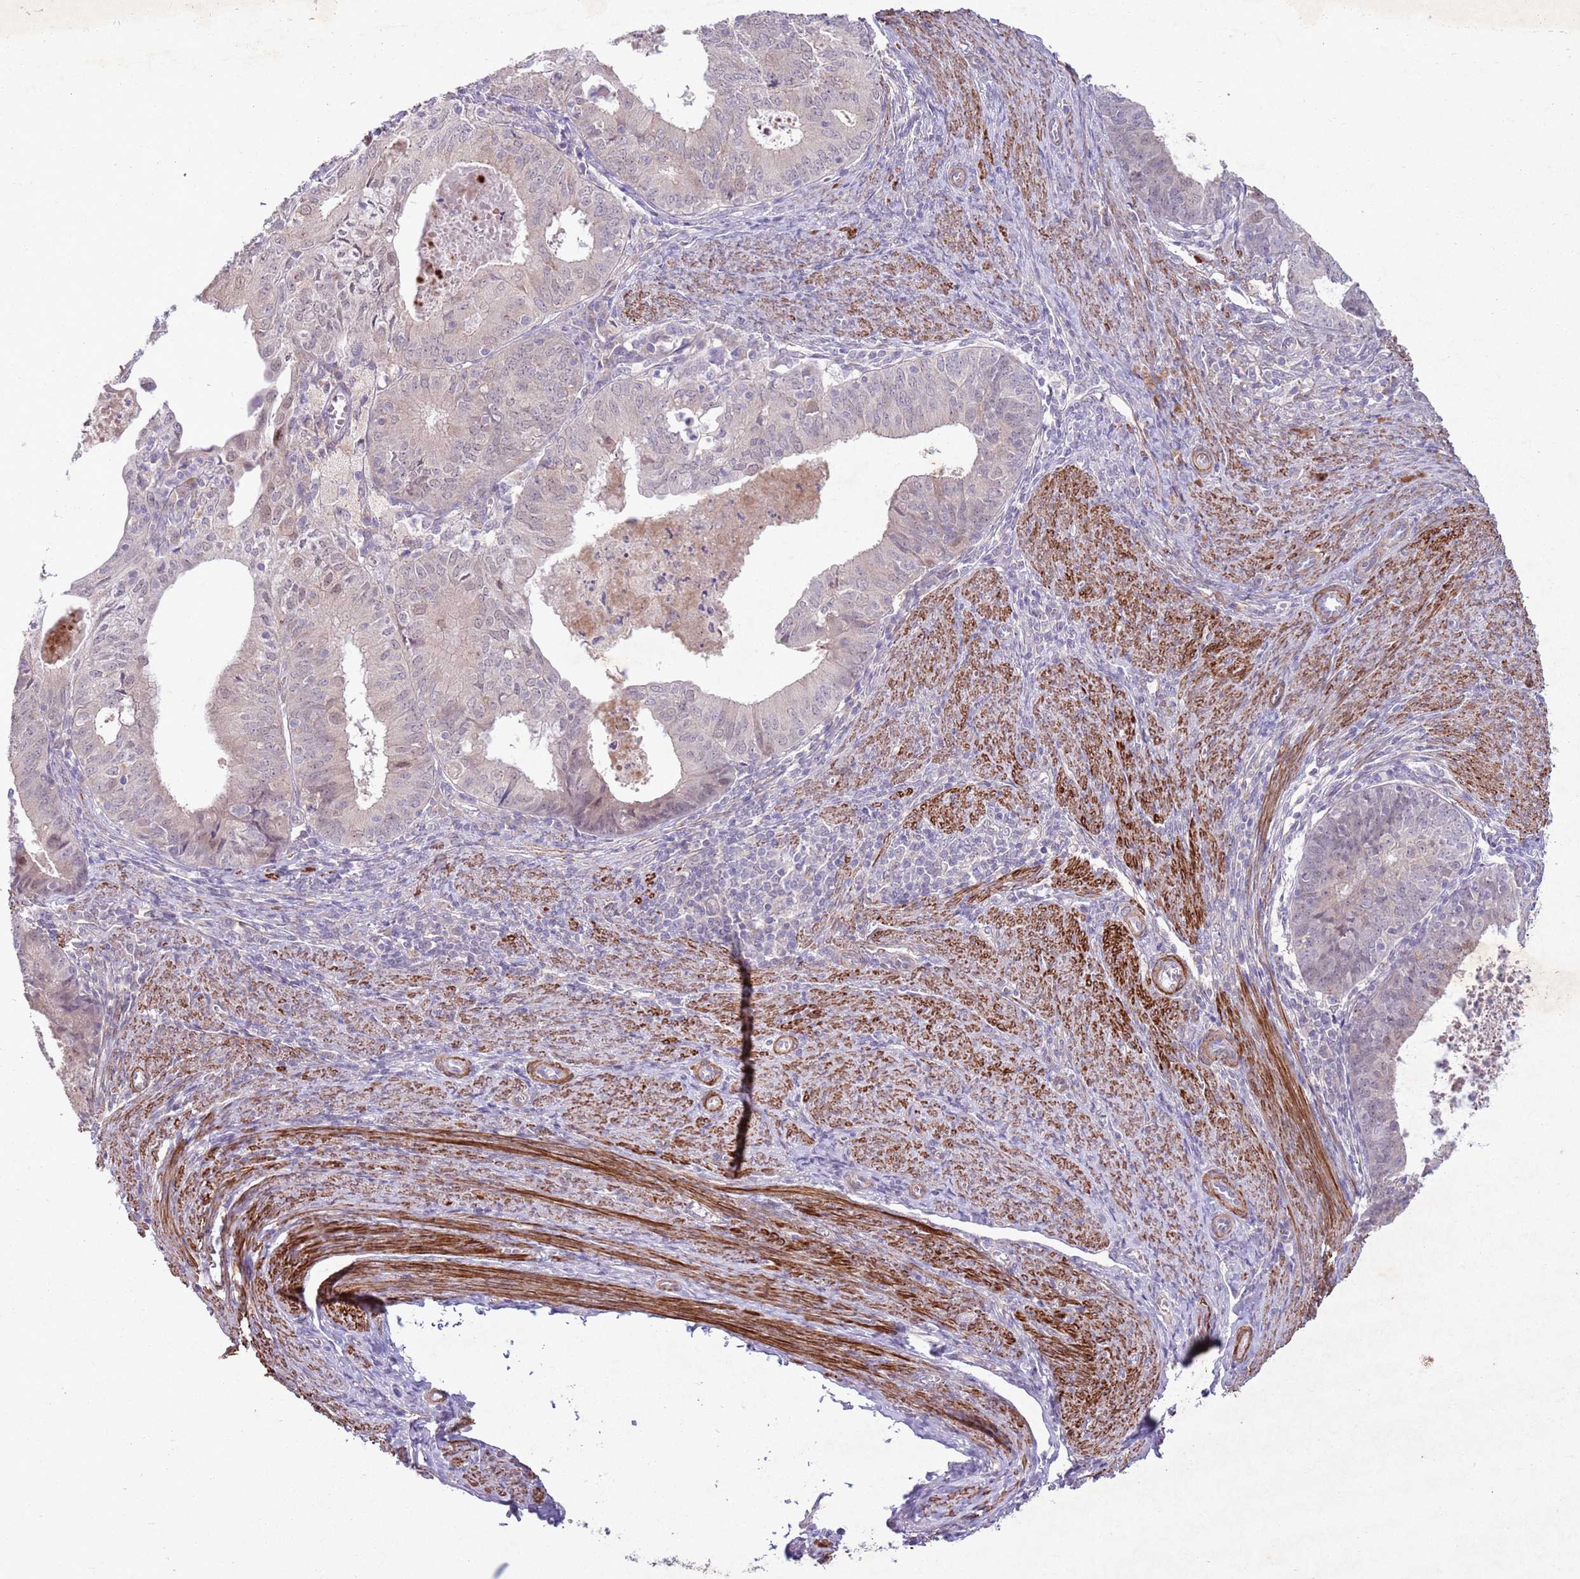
{"staining": {"intensity": "weak", "quantity": "<25%", "location": "nuclear"}, "tissue": "endometrial cancer", "cell_type": "Tumor cells", "image_type": "cancer", "snomed": [{"axis": "morphology", "description": "Adenocarcinoma, NOS"}, {"axis": "topography", "description": "Endometrium"}], "caption": "A photomicrograph of human adenocarcinoma (endometrial) is negative for staining in tumor cells.", "gene": "CCNI", "patient": {"sex": "female", "age": 57}}